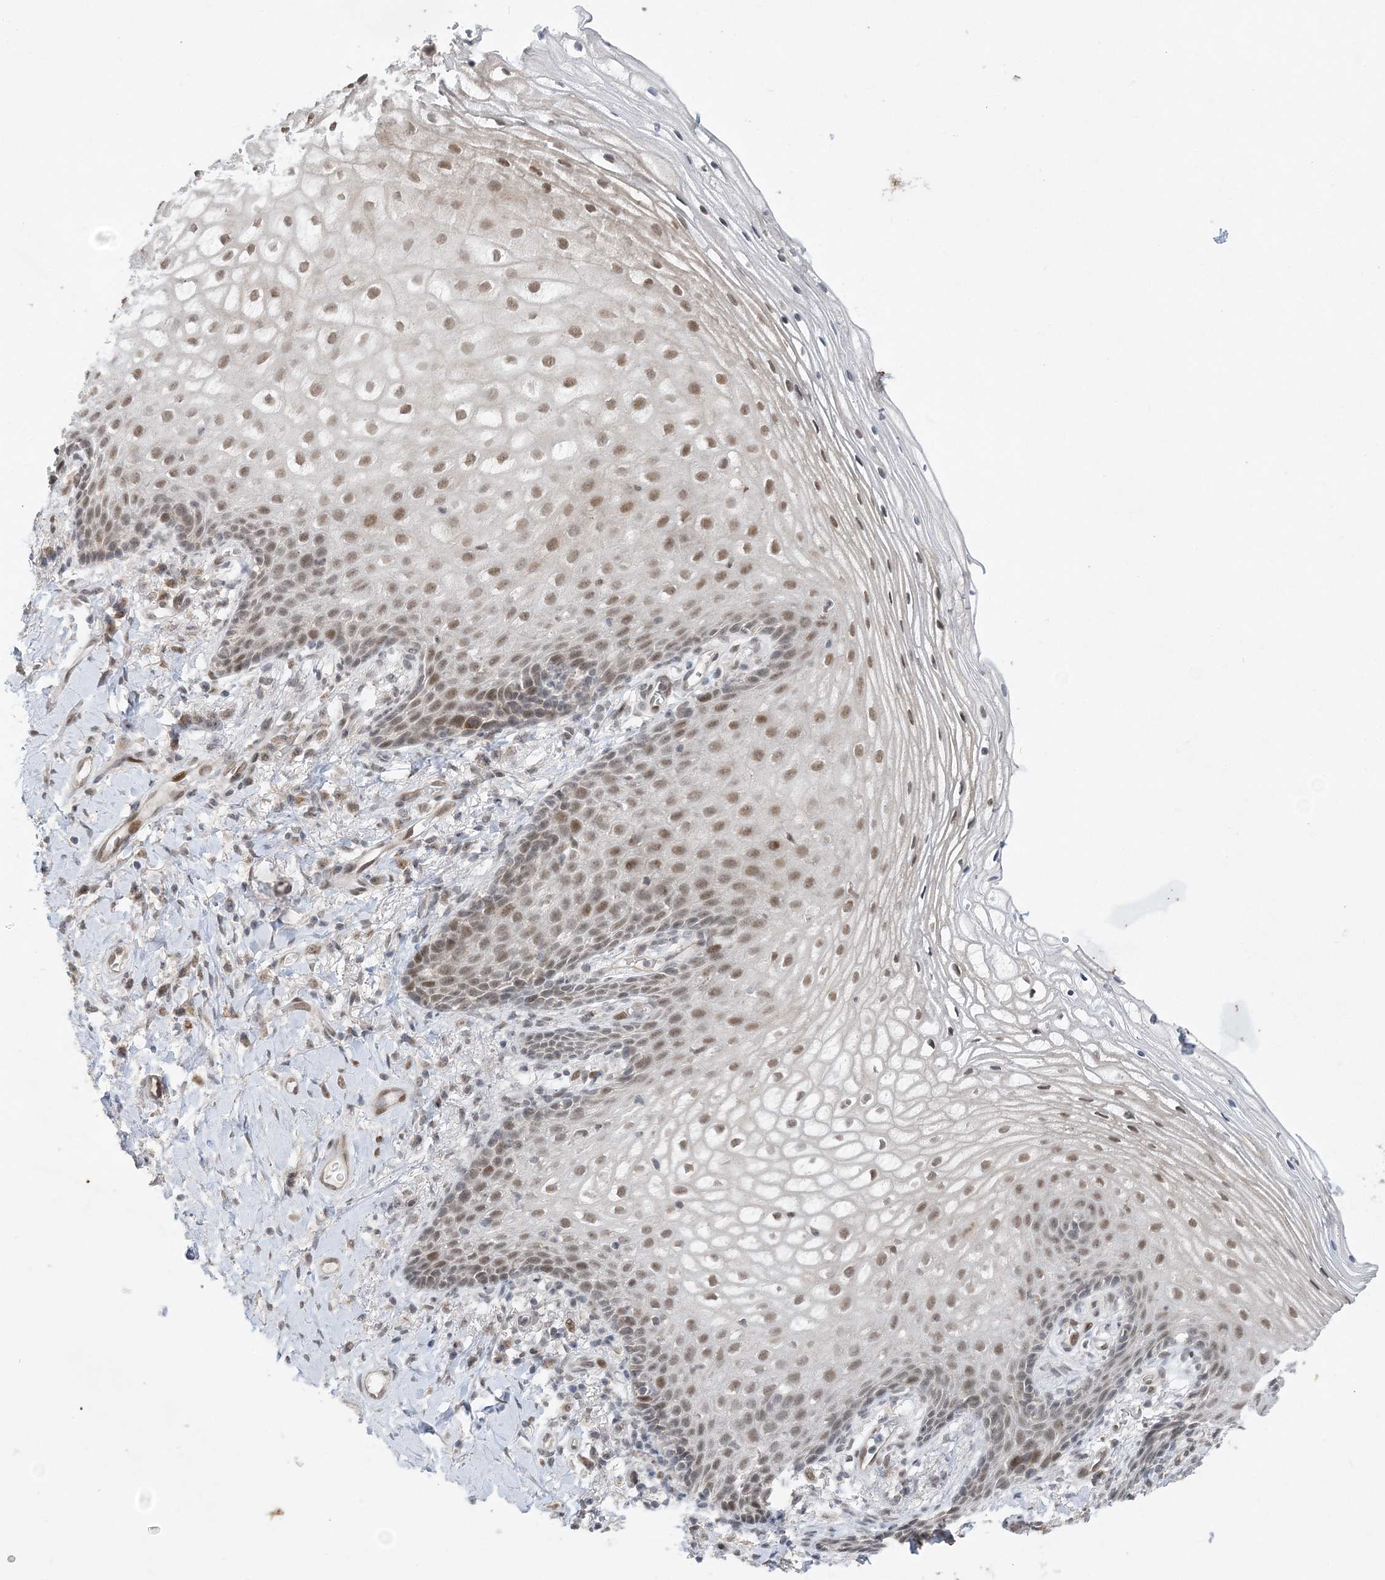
{"staining": {"intensity": "moderate", "quantity": ">75%", "location": "nuclear"}, "tissue": "vagina", "cell_type": "Squamous epithelial cells", "image_type": "normal", "snomed": [{"axis": "morphology", "description": "Normal tissue, NOS"}, {"axis": "topography", "description": "Vagina"}], "caption": "Normal vagina reveals moderate nuclear expression in about >75% of squamous epithelial cells, visualized by immunohistochemistry.", "gene": "WAC", "patient": {"sex": "female", "age": 60}}